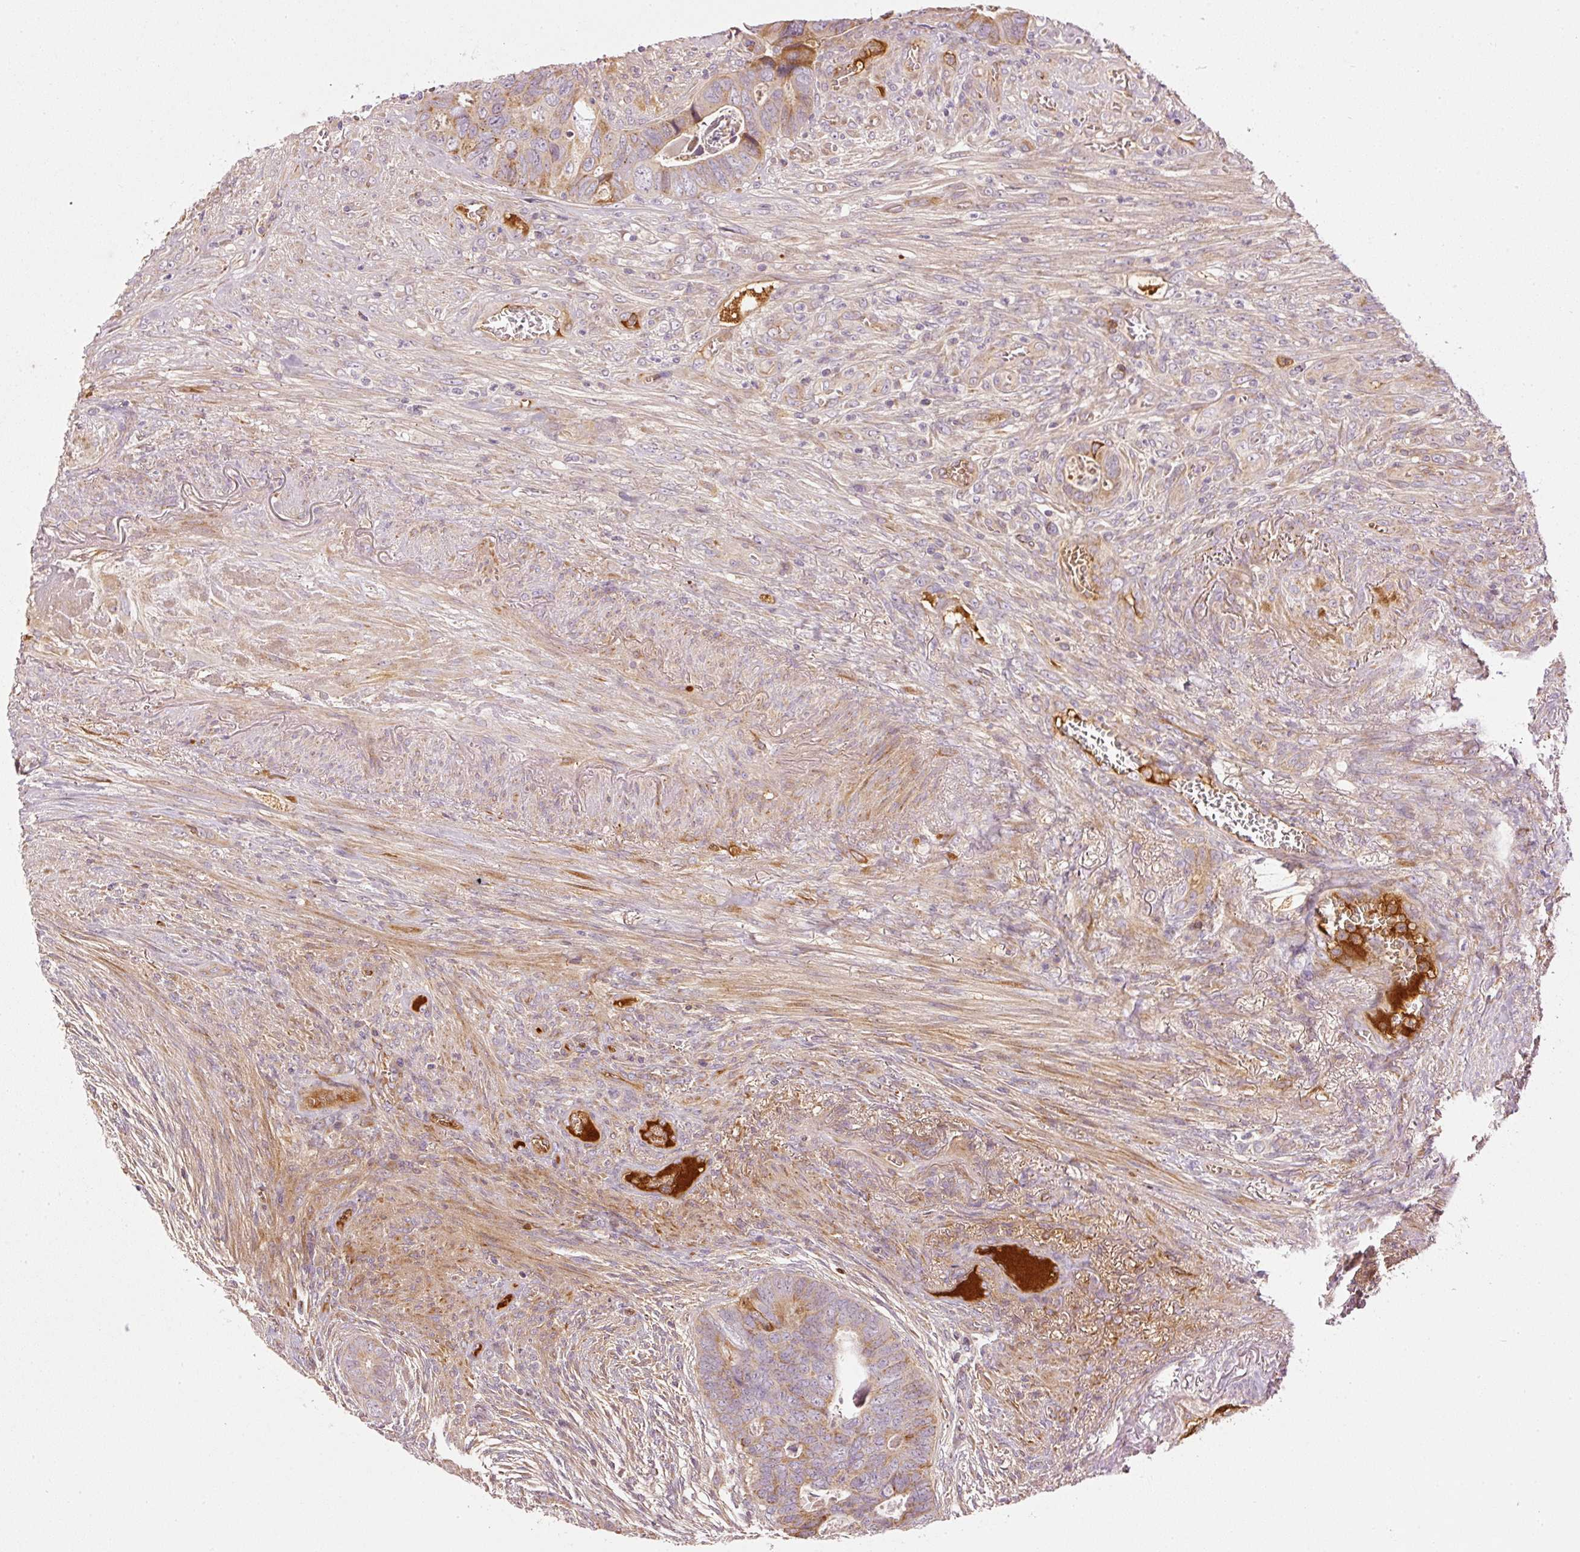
{"staining": {"intensity": "moderate", "quantity": "25%-75%", "location": "cytoplasmic/membranous"}, "tissue": "colorectal cancer", "cell_type": "Tumor cells", "image_type": "cancer", "snomed": [{"axis": "morphology", "description": "Adenocarcinoma, NOS"}, {"axis": "topography", "description": "Rectum"}], "caption": "An image of human adenocarcinoma (colorectal) stained for a protein displays moderate cytoplasmic/membranous brown staining in tumor cells. (DAB (3,3'-diaminobenzidine) IHC with brightfield microscopy, high magnification).", "gene": "SERPING1", "patient": {"sex": "female", "age": 78}}